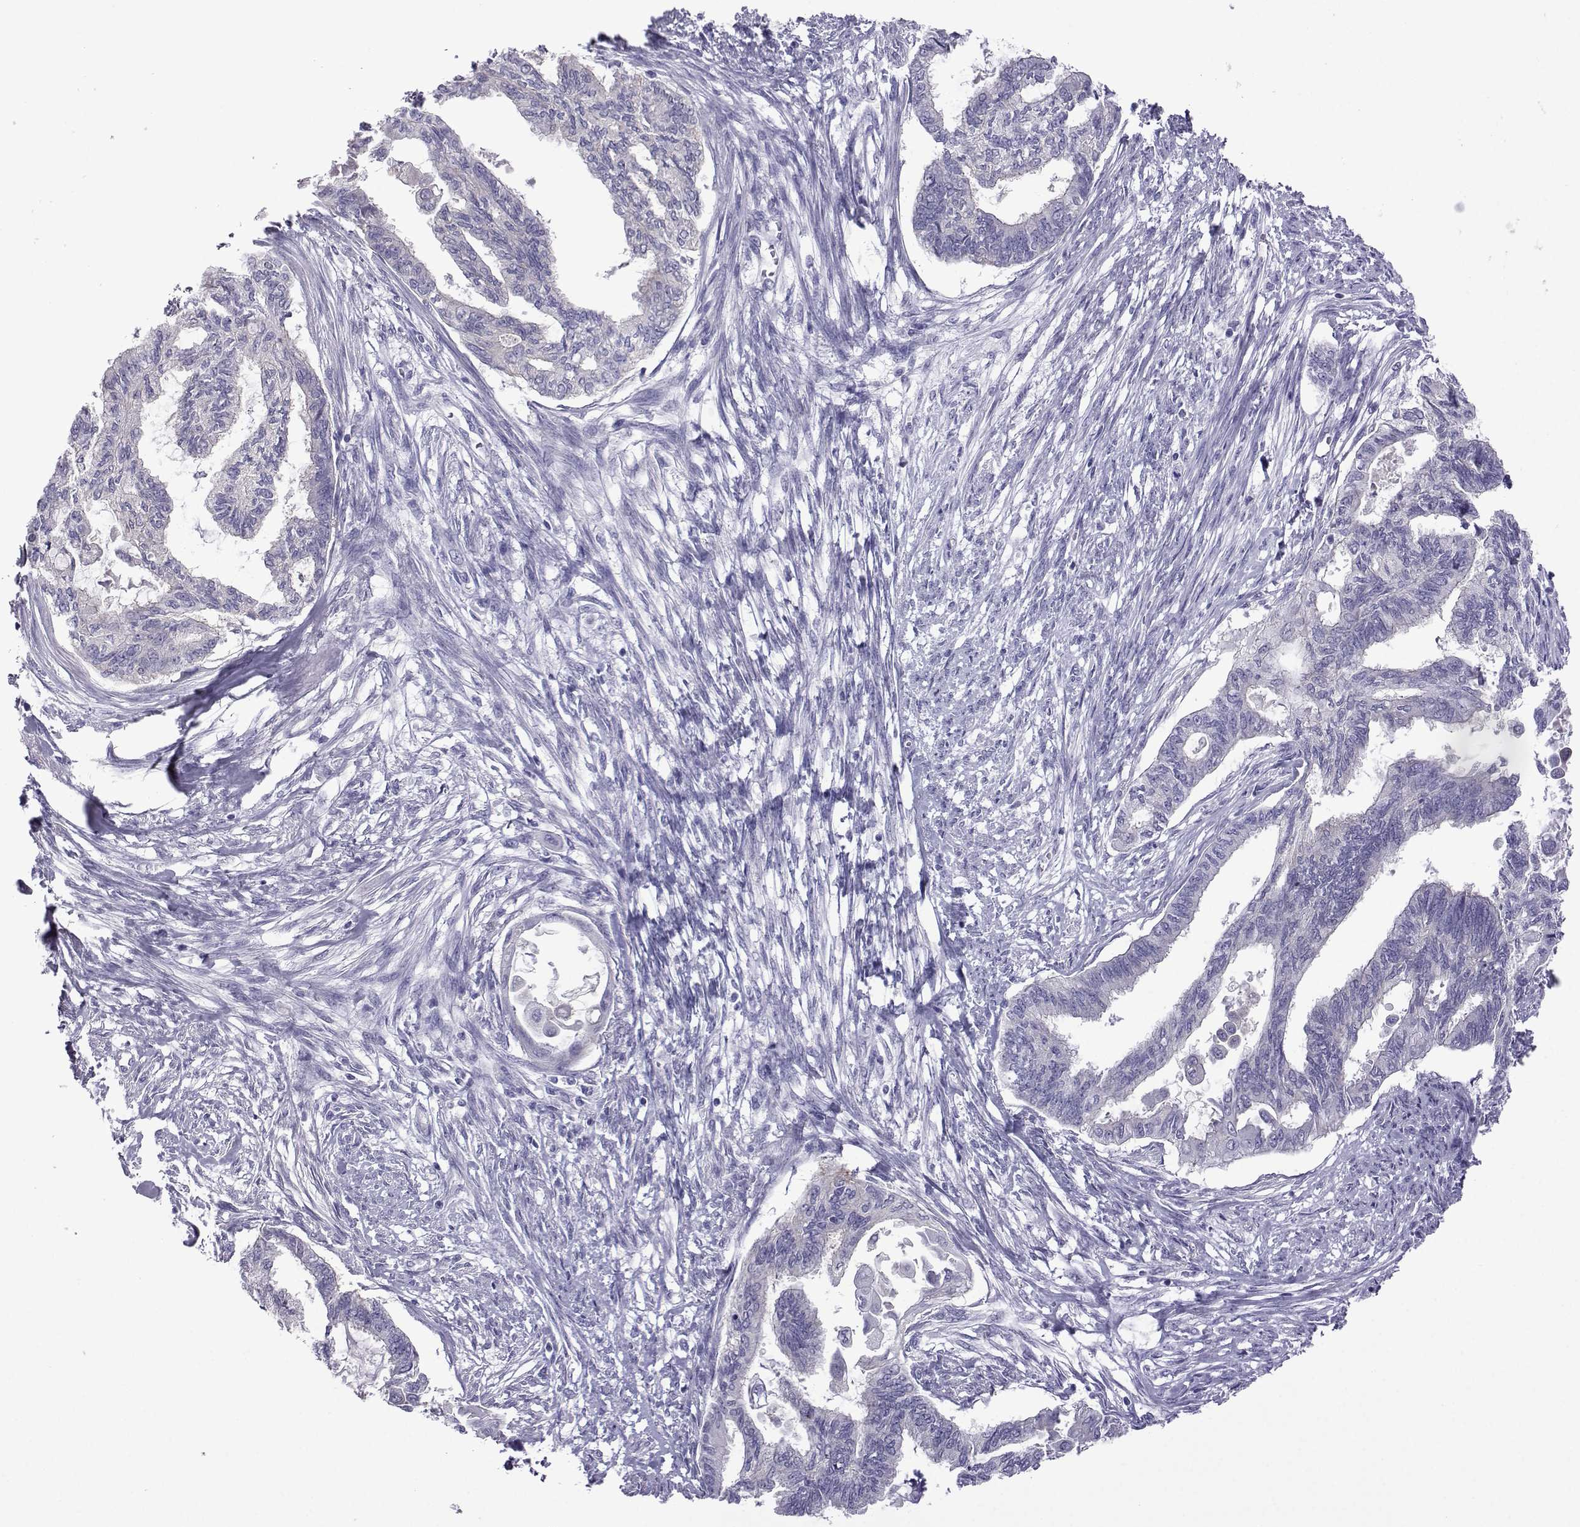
{"staining": {"intensity": "negative", "quantity": "none", "location": "none"}, "tissue": "endometrial cancer", "cell_type": "Tumor cells", "image_type": "cancer", "snomed": [{"axis": "morphology", "description": "Adenocarcinoma, NOS"}, {"axis": "topography", "description": "Endometrium"}], "caption": "DAB immunohistochemical staining of human adenocarcinoma (endometrial) displays no significant staining in tumor cells.", "gene": "COL22A1", "patient": {"sex": "female", "age": 86}}